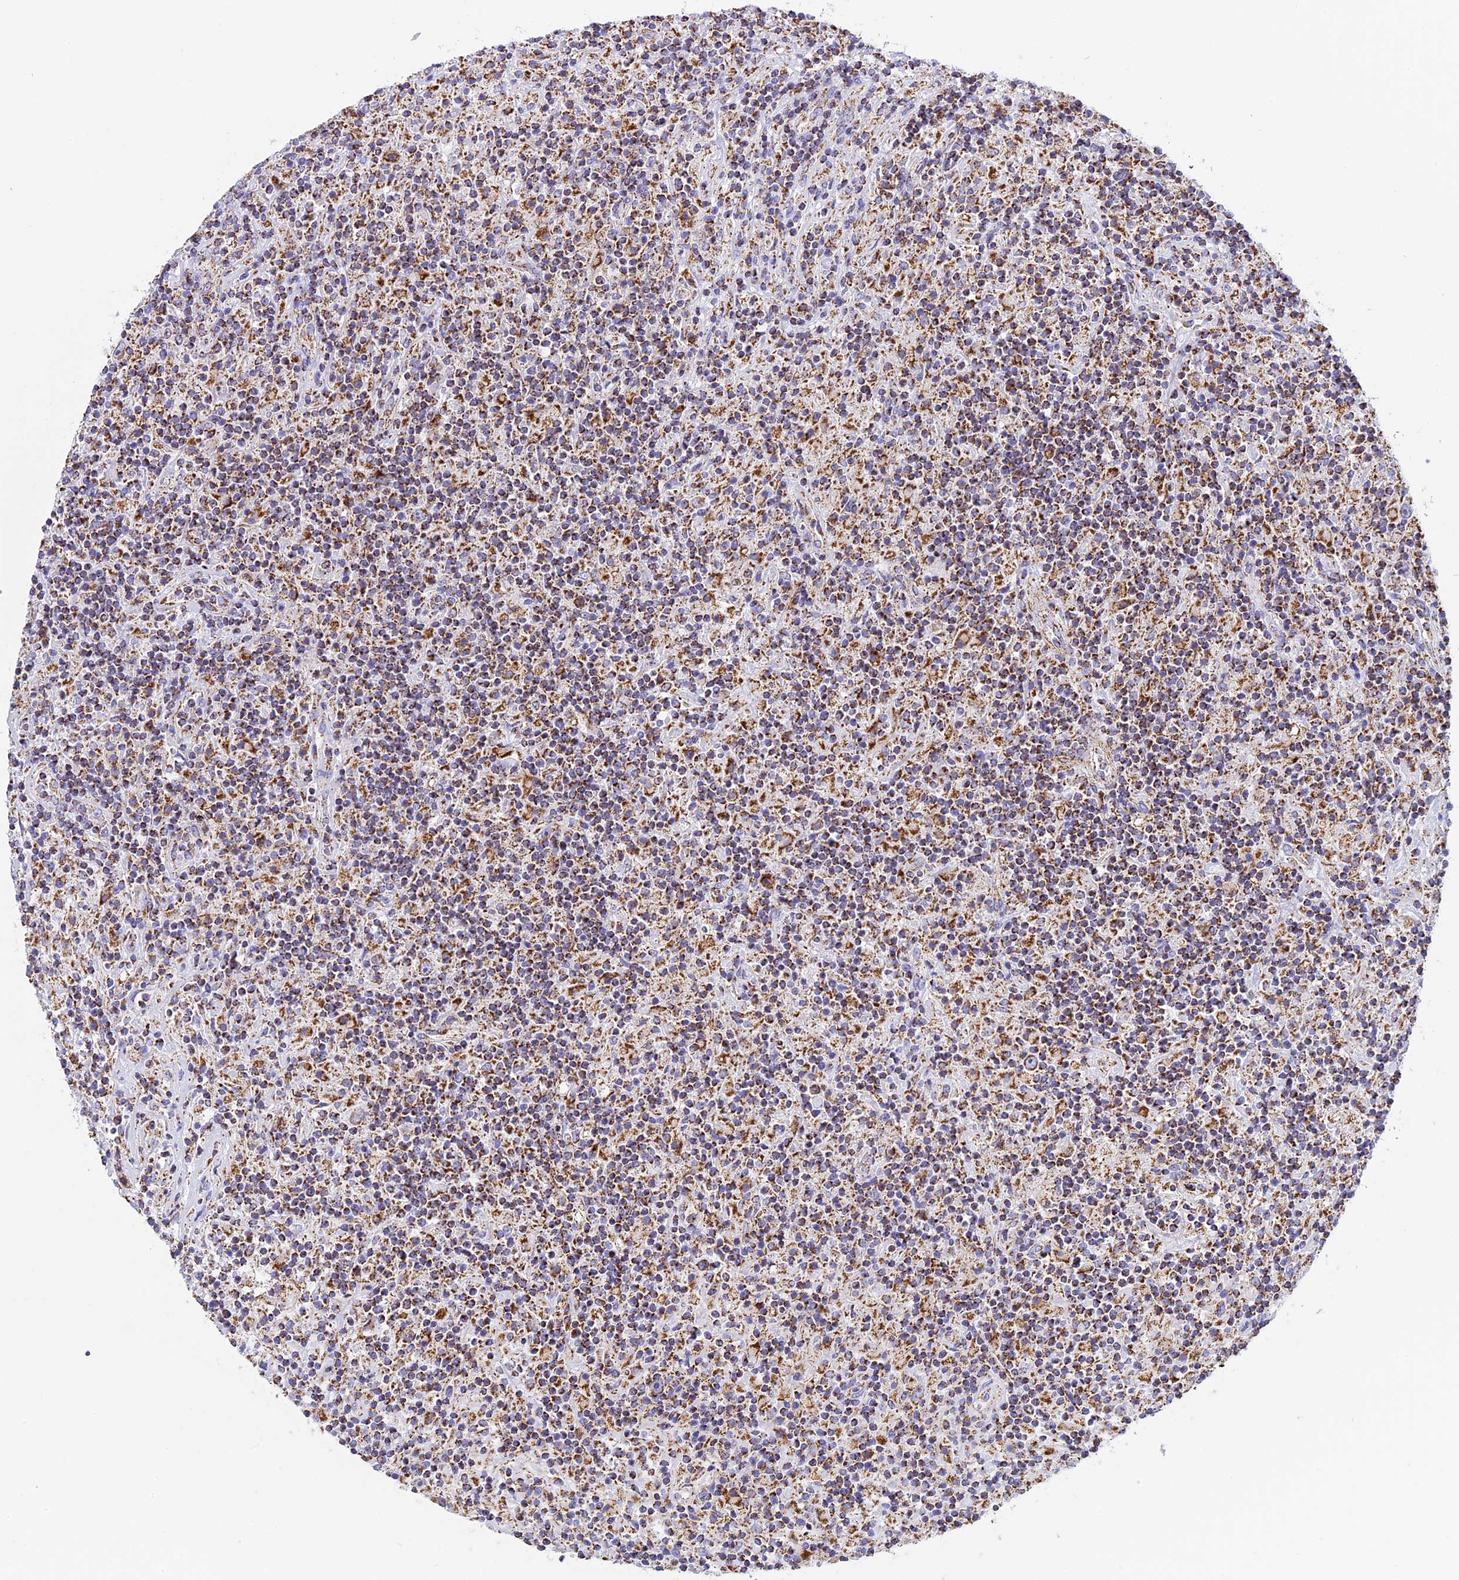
{"staining": {"intensity": "moderate", "quantity": ">75%", "location": "cytoplasmic/membranous"}, "tissue": "lymphoma", "cell_type": "Tumor cells", "image_type": "cancer", "snomed": [{"axis": "morphology", "description": "Hodgkin's disease, NOS"}, {"axis": "topography", "description": "Lymph node"}], "caption": "Protein analysis of lymphoma tissue demonstrates moderate cytoplasmic/membranous positivity in about >75% of tumor cells.", "gene": "KCNG1", "patient": {"sex": "male", "age": 70}}